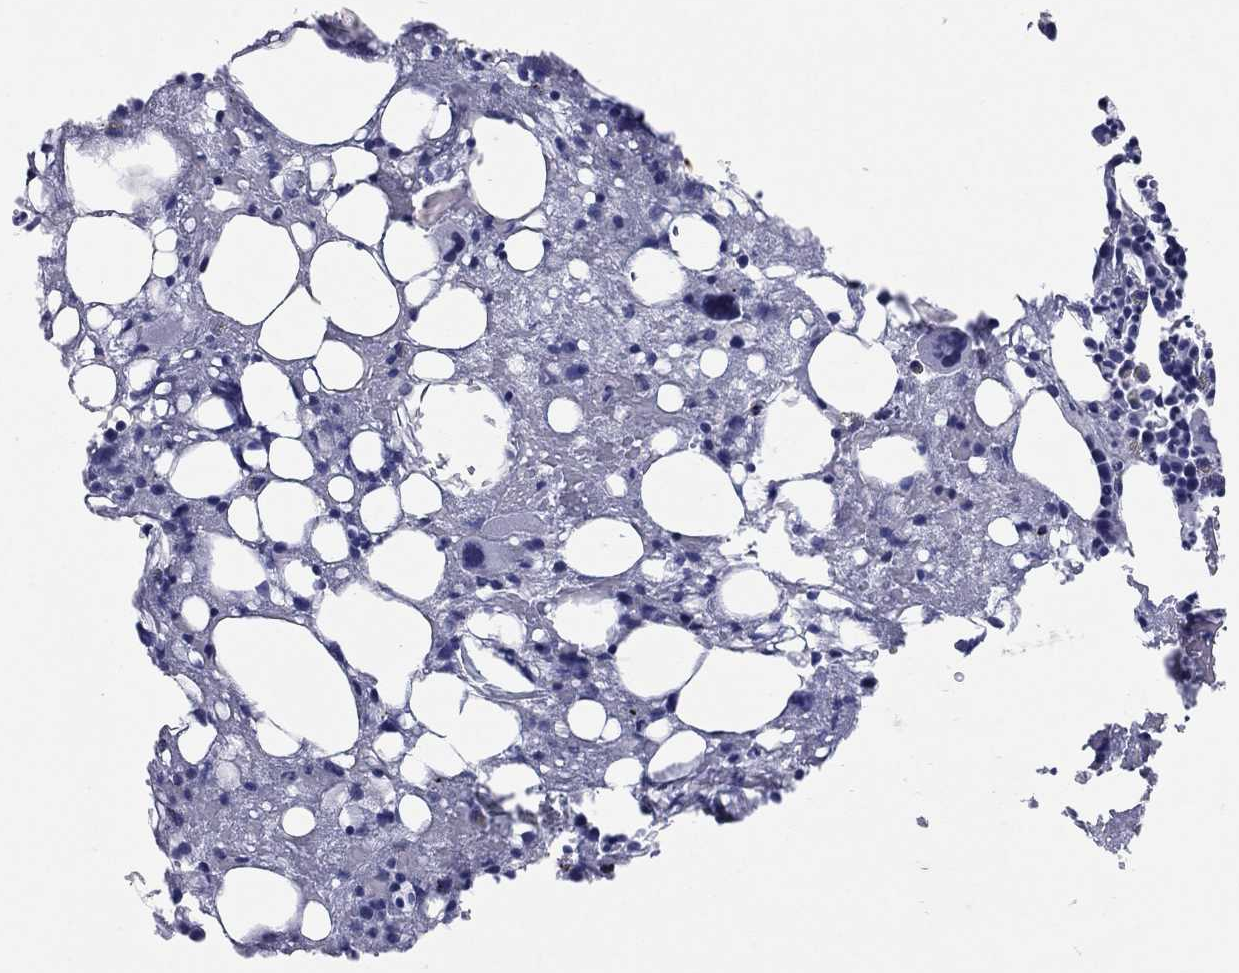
{"staining": {"intensity": "negative", "quantity": "none", "location": "none"}, "tissue": "bone marrow", "cell_type": "Hematopoietic cells", "image_type": "normal", "snomed": [{"axis": "morphology", "description": "Normal tissue, NOS"}, {"axis": "topography", "description": "Bone marrow"}], "caption": "A micrograph of human bone marrow is negative for staining in hematopoietic cells. The staining was performed using DAB (3,3'-diaminobenzidine) to visualize the protein expression in brown, while the nuclei were stained in blue with hematoxylin (Magnification: 20x).", "gene": "HLA", "patient": {"sex": "female", "age": 54}}